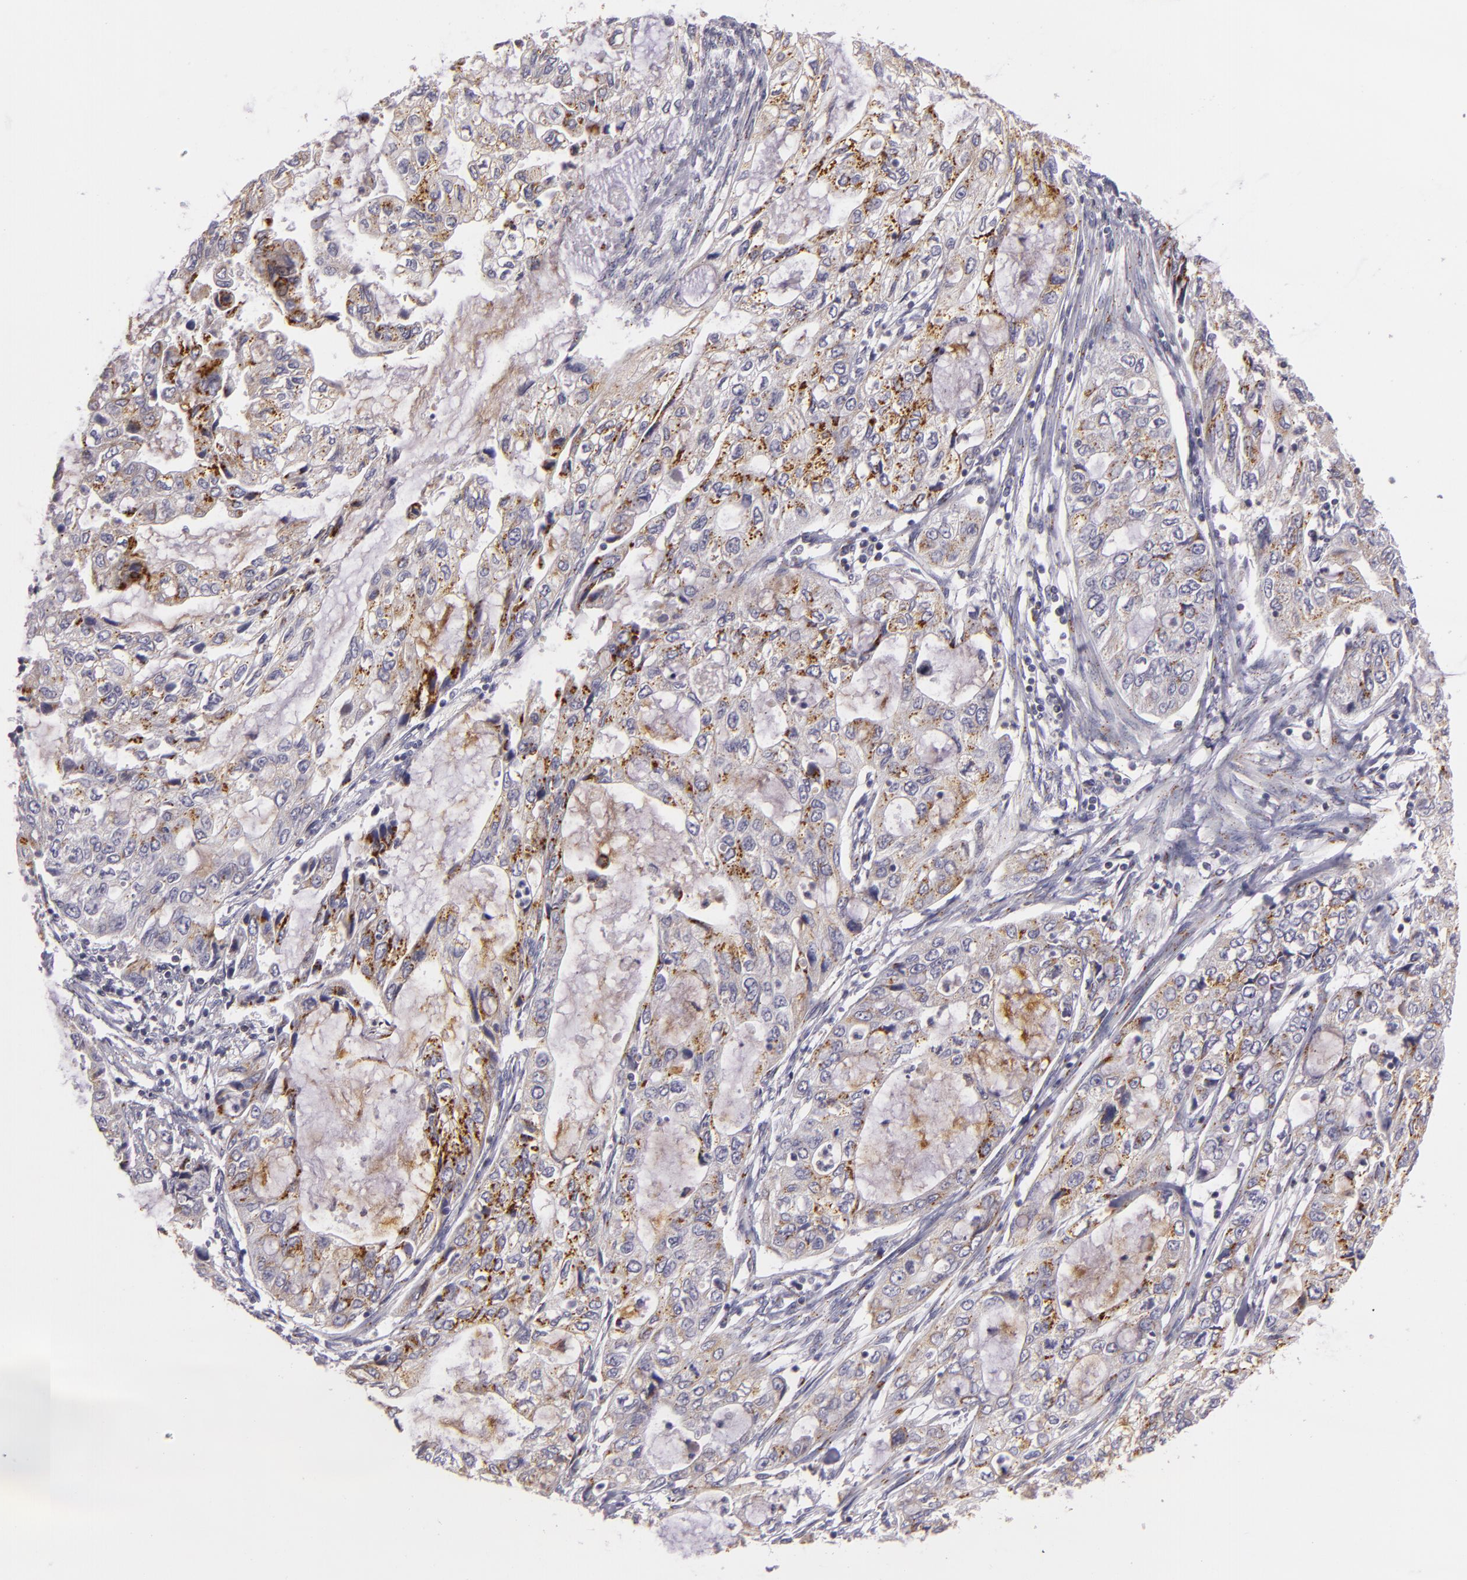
{"staining": {"intensity": "moderate", "quantity": "25%-75%", "location": "cytoplasmic/membranous"}, "tissue": "stomach cancer", "cell_type": "Tumor cells", "image_type": "cancer", "snomed": [{"axis": "morphology", "description": "Adenocarcinoma, NOS"}, {"axis": "topography", "description": "Stomach, upper"}], "caption": "Stomach cancer stained with a protein marker displays moderate staining in tumor cells.", "gene": "CILK1", "patient": {"sex": "female", "age": 52}}